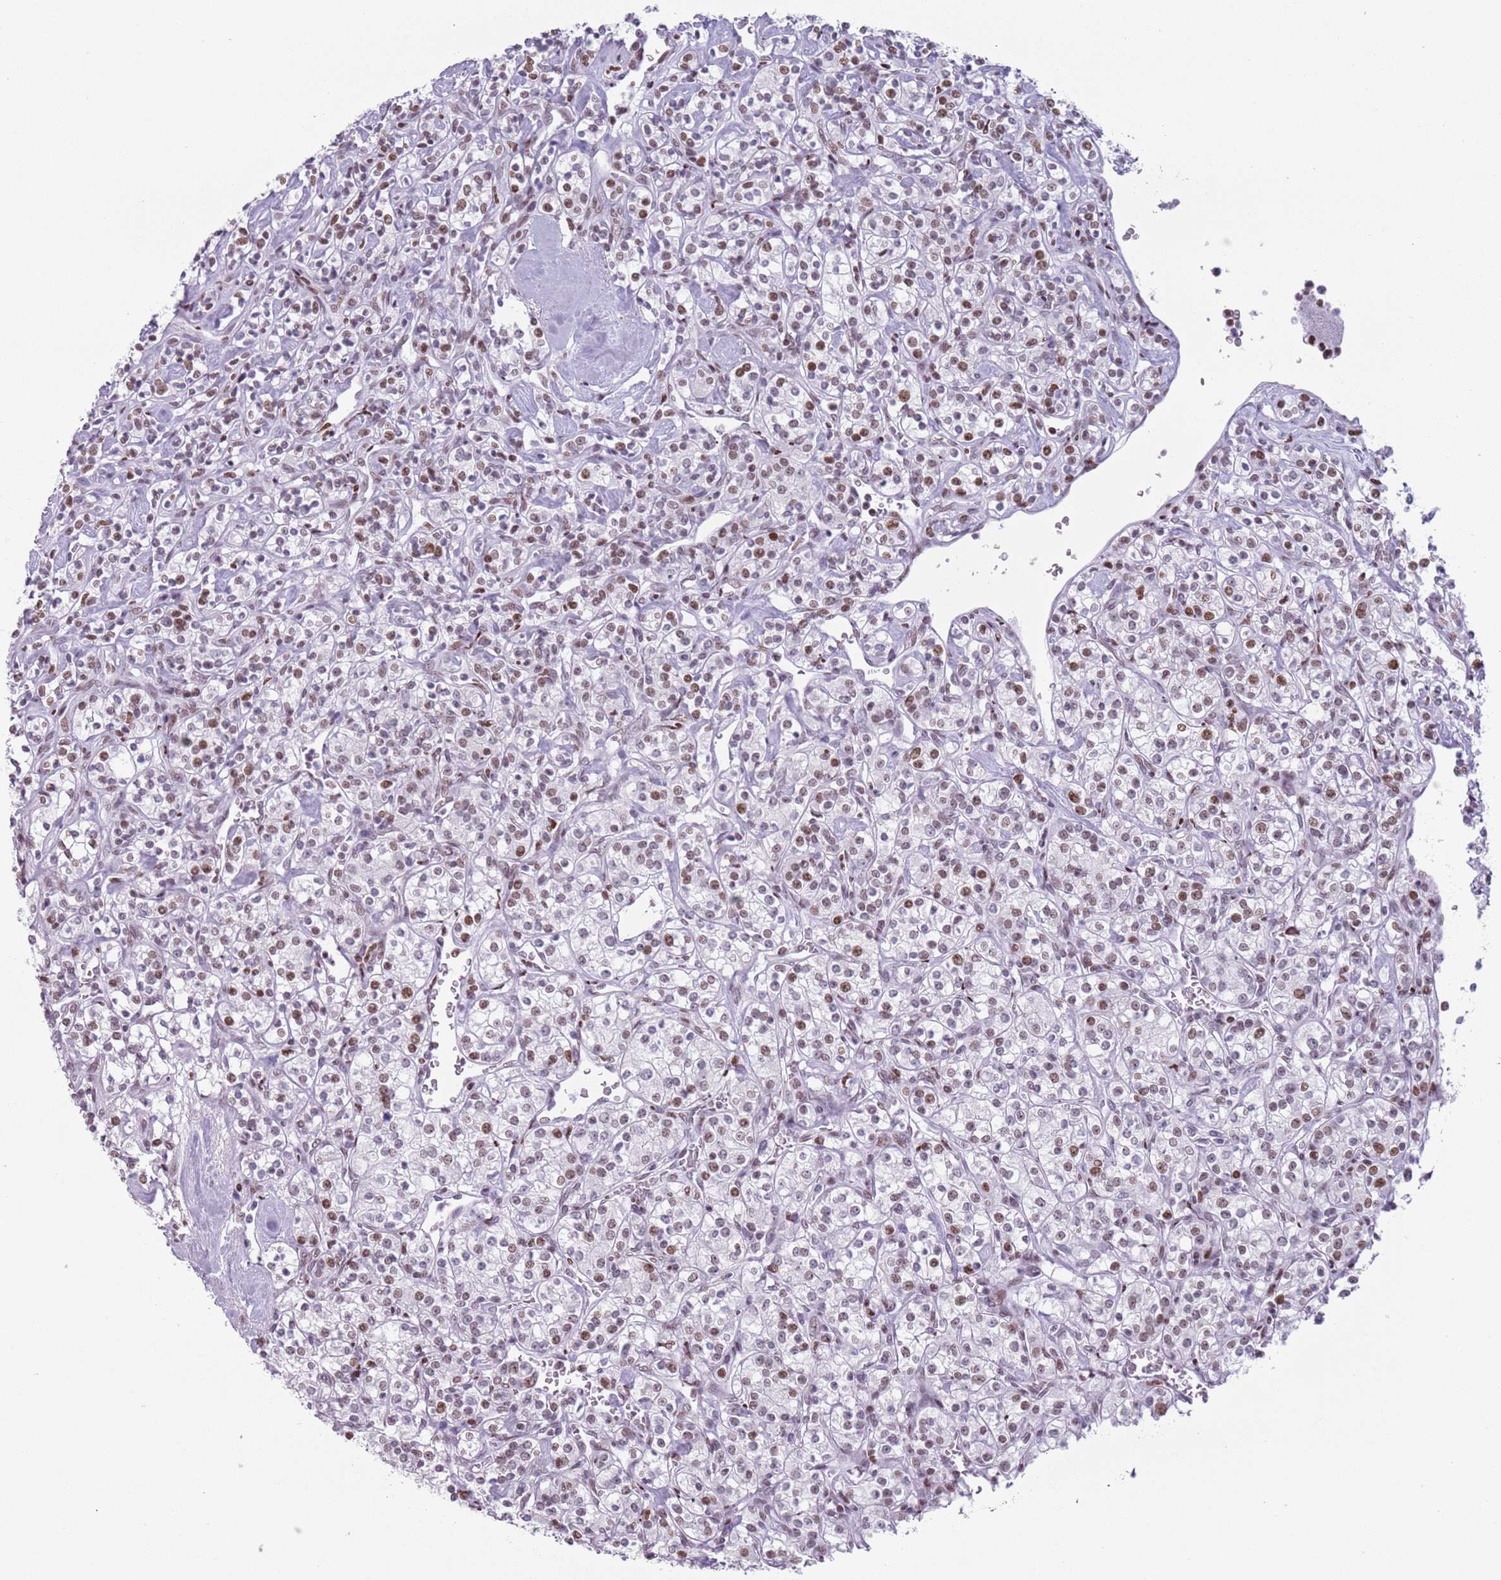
{"staining": {"intensity": "moderate", "quantity": "25%-75%", "location": "nuclear"}, "tissue": "renal cancer", "cell_type": "Tumor cells", "image_type": "cancer", "snomed": [{"axis": "morphology", "description": "Adenocarcinoma, NOS"}, {"axis": "topography", "description": "Kidney"}], "caption": "Protein expression analysis of adenocarcinoma (renal) displays moderate nuclear positivity in approximately 25%-75% of tumor cells. Using DAB (brown) and hematoxylin (blue) stains, captured at high magnification using brightfield microscopy.", "gene": "FAM104B", "patient": {"sex": "male", "age": 77}}